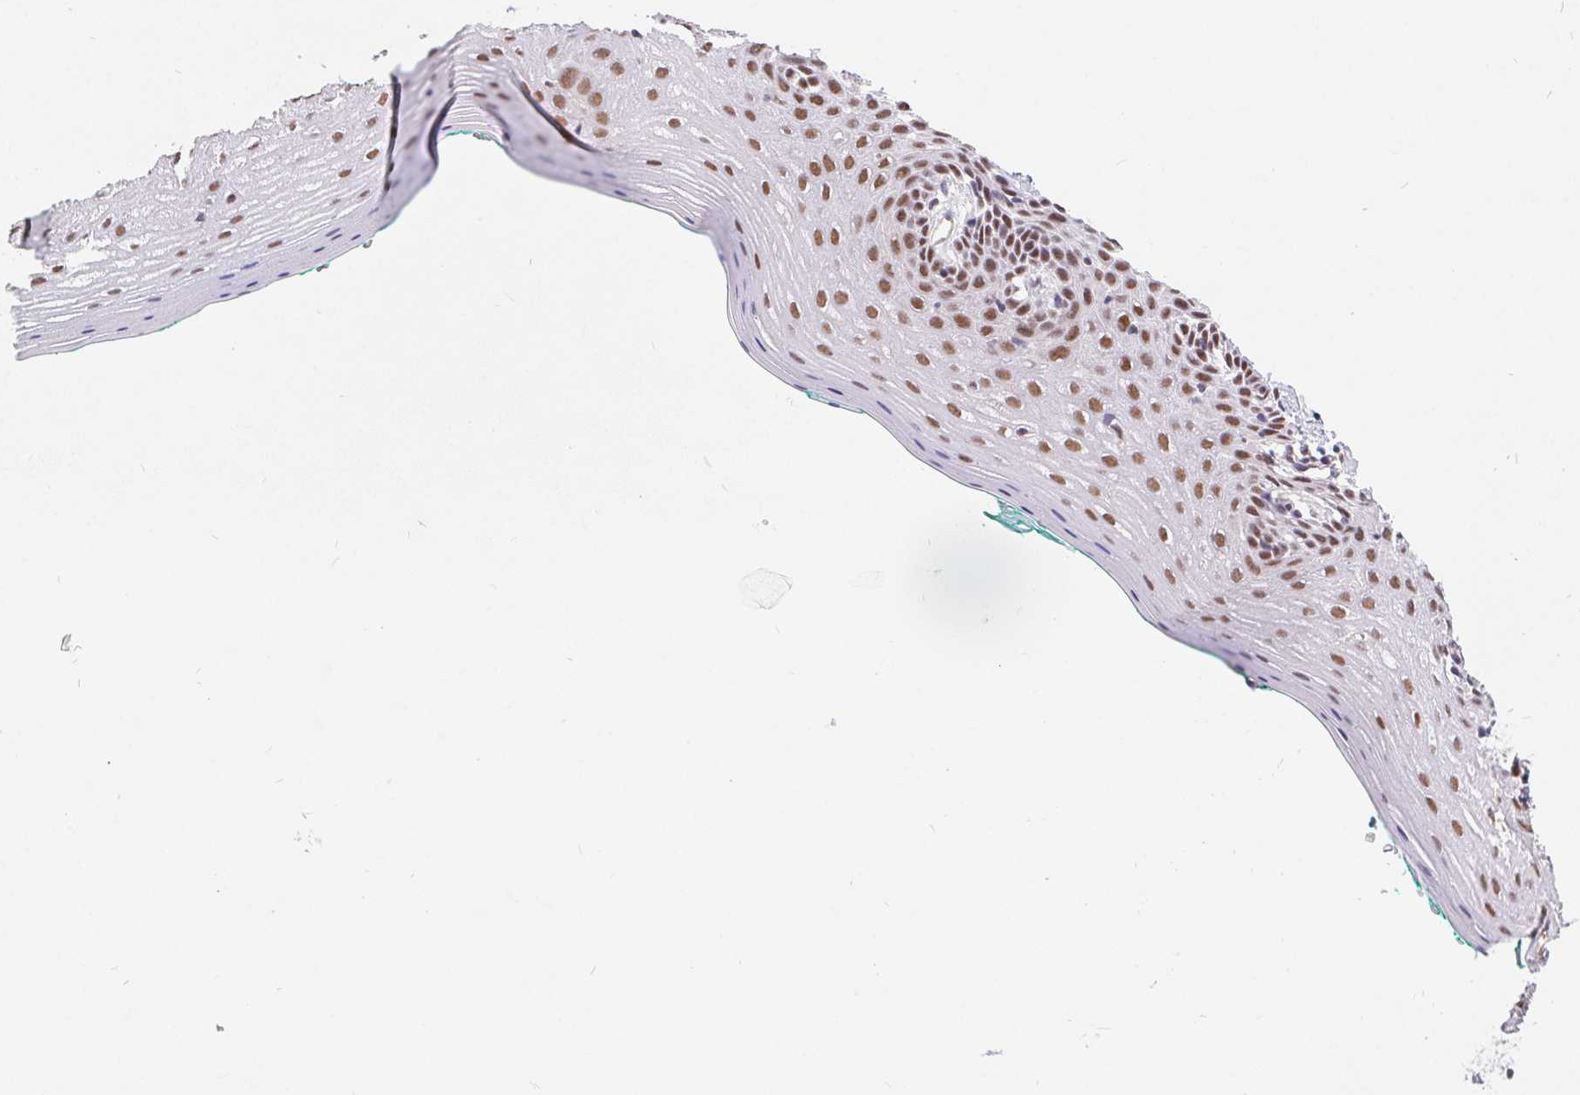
{"staining": {"intensity": "moderate", "quantity": ">75%", "location": "nuclear"}, "tissue": "vagina", "cell_type": "Squamous epithelial cells", "image_type": "normal", "snomed": [{"axis": "morphology", "description": "Normal tissue, NOS"}, {"axis": "topography", "description": "Vagina"}], "caption": "IHC micrograph of normal vagina stained for a protein (brown), which shows medium levels of moderate nuclear positivity in about >75% of squamous epithelial cells.", "gene": "POU2F1", "patient": {"sex": "female", "age": 42}}